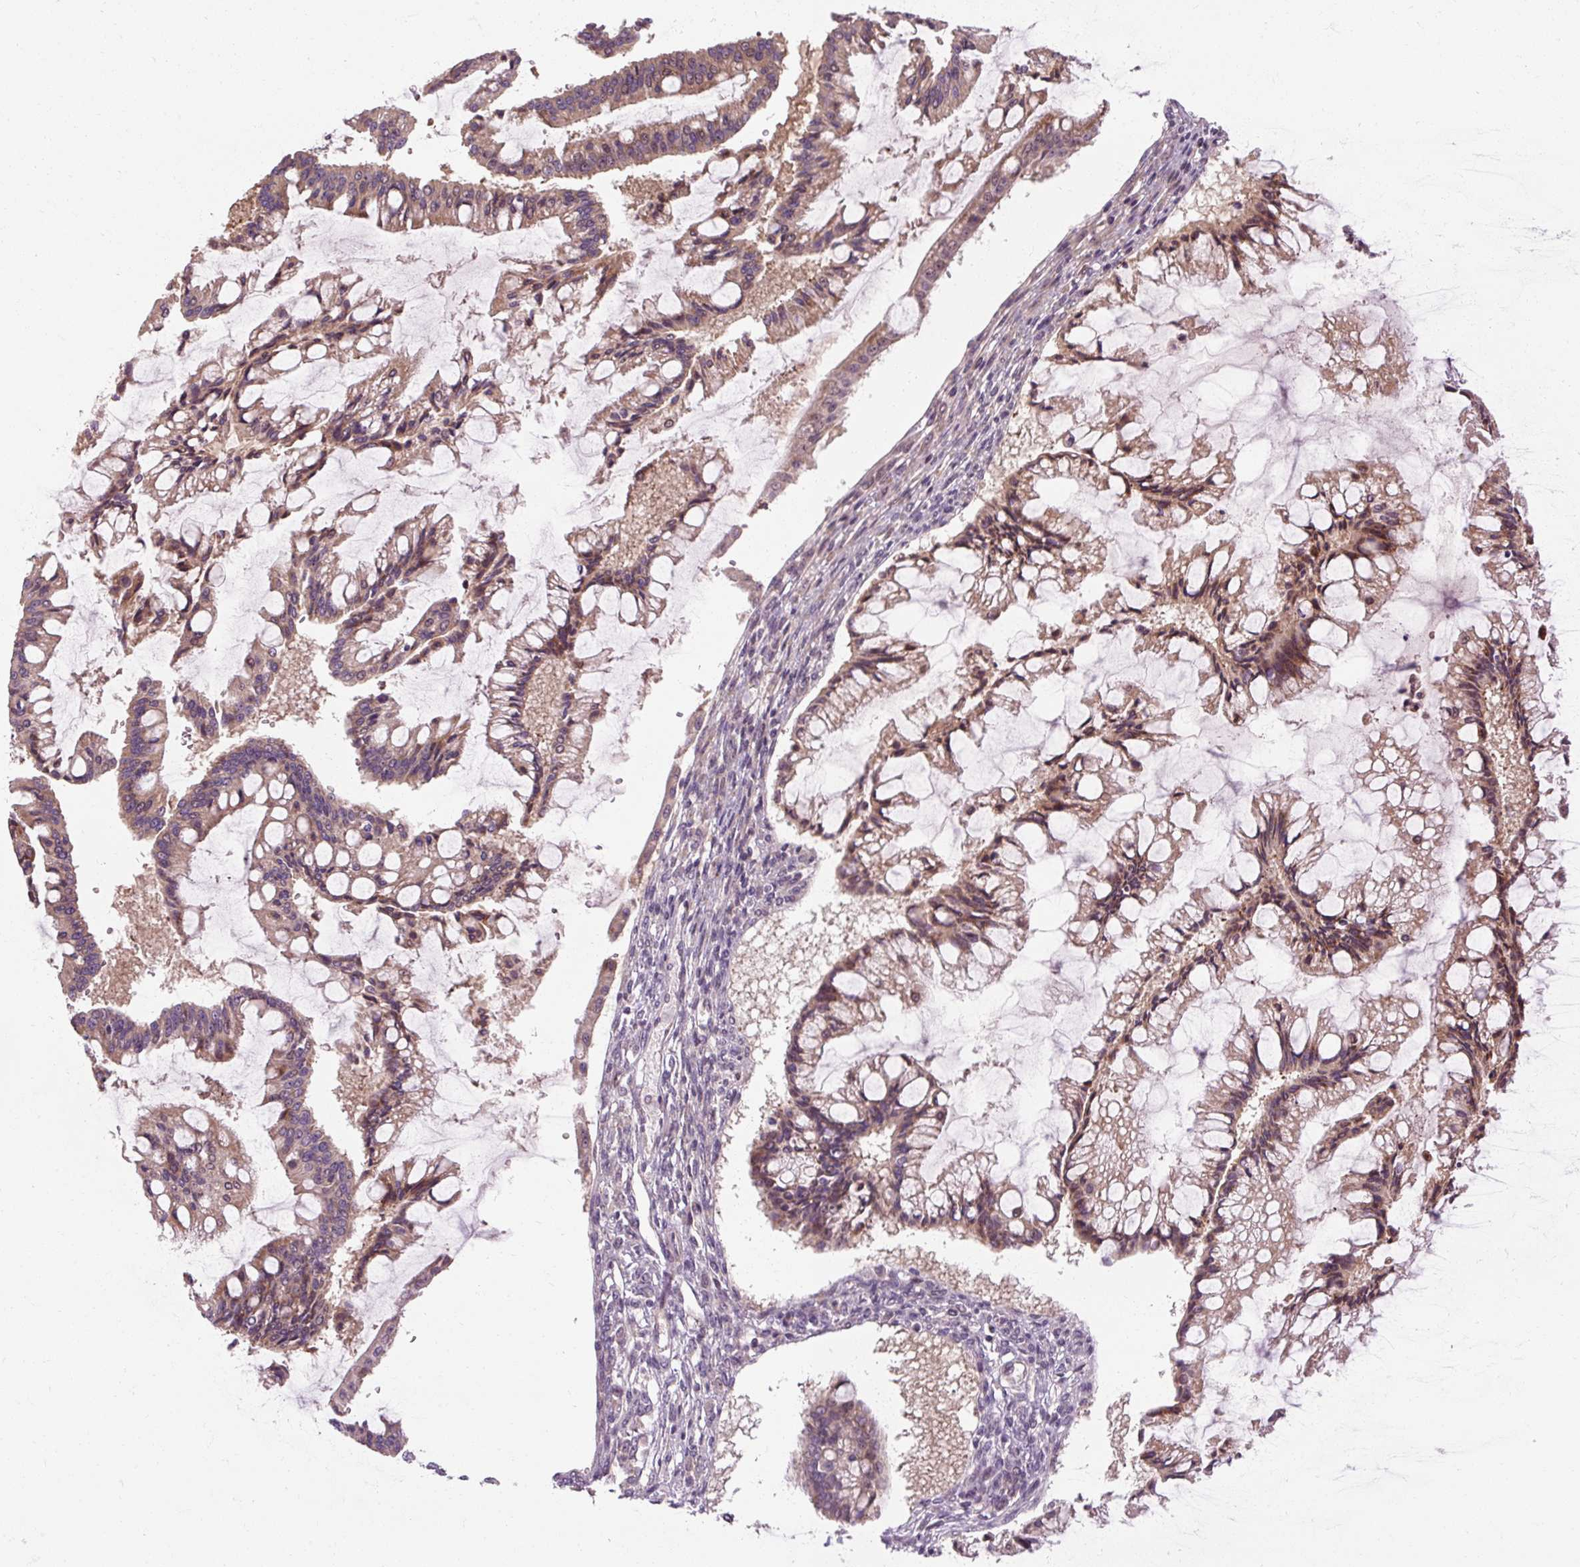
{"staining": {"intensity": "moderate", "quantity": ">75%", "location": "cytoplasmic/membranous"}, "tissue": "ovarian cancer", "cell_type": "Tumor cells", "image_type": "cancer", "snomed": [{"axis": "morphology", "description": "Cystadenocarcinoma, mucinous, NOS"}, {"axis": "topography", "description": "Ovary"}], "caption": "This is a micrograph of immunohistochemistry (IHC) staining of ovarian mucinous cystadenocarcinoma, which shows moderate staining in the cytoplasmic/membranous of tumor cells.", "gene": "PRSS48", "patient": {"sex": "female", "age": 73}}